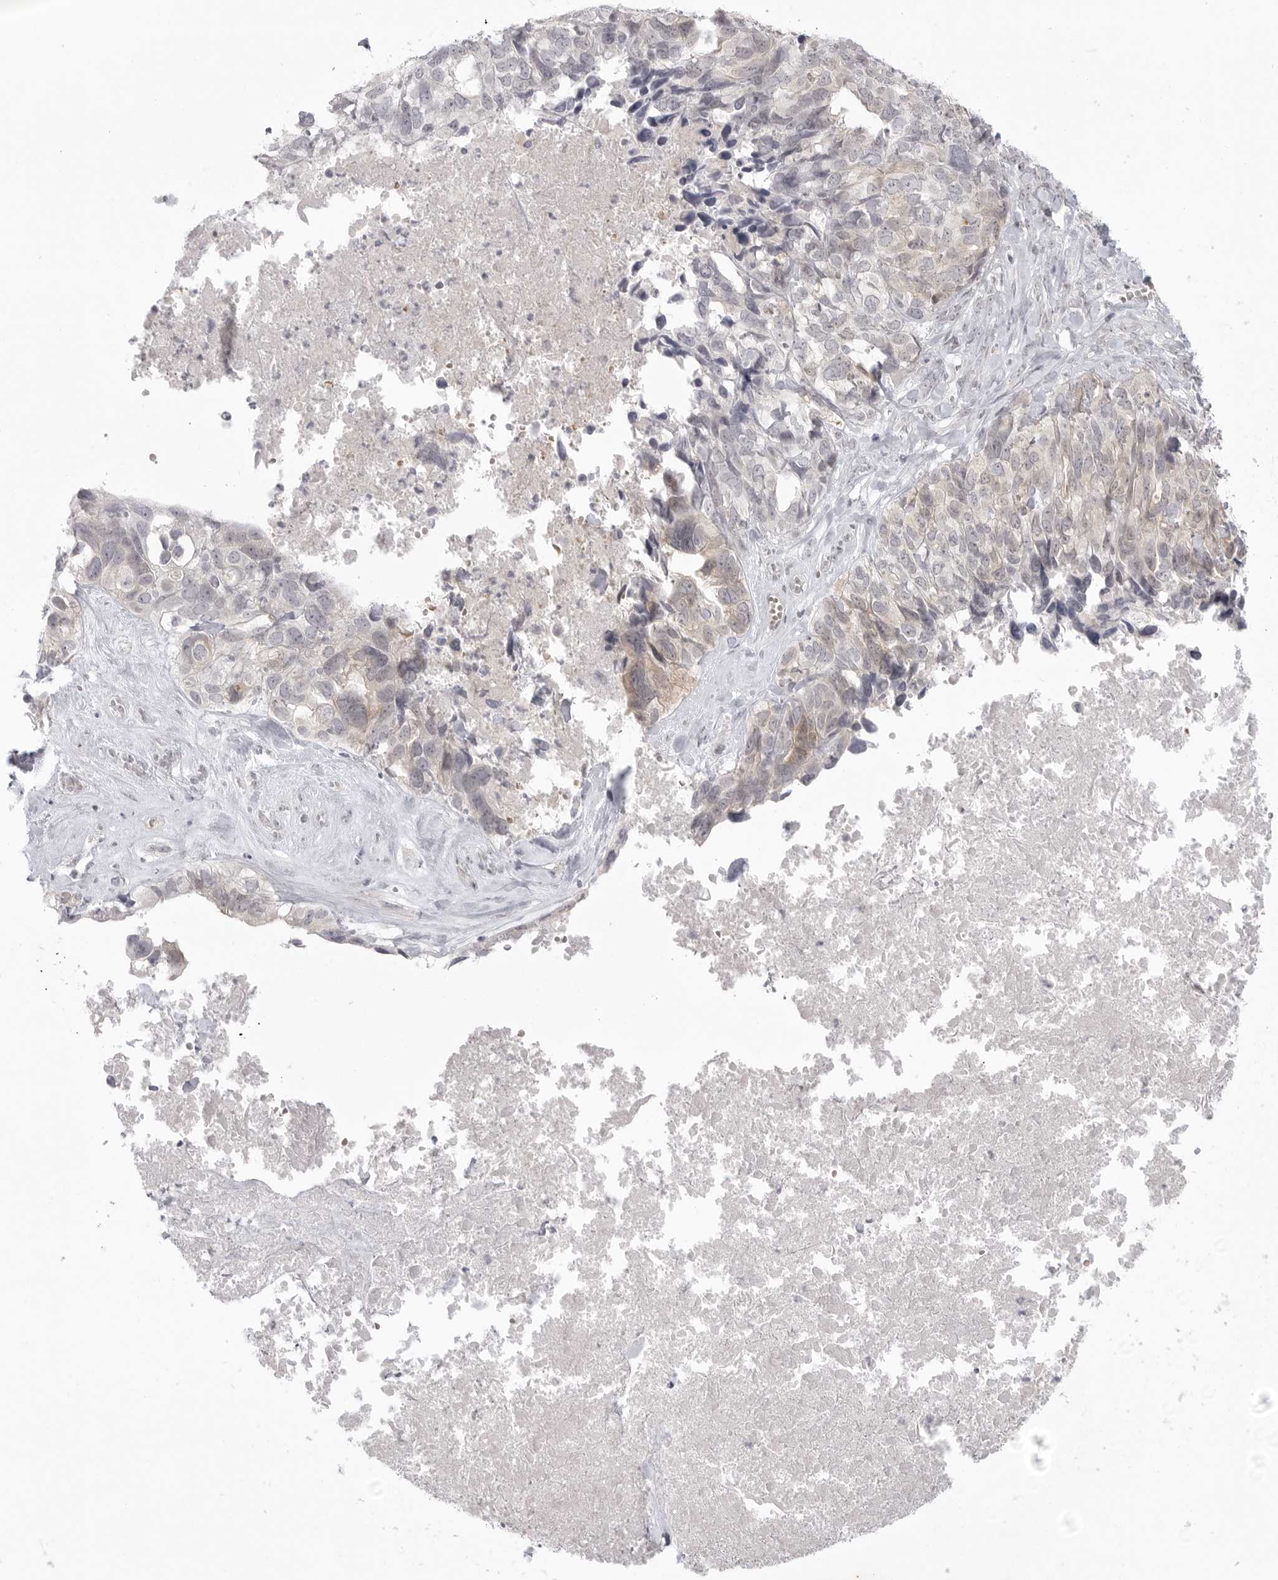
{"staining": {"intensity": "weak", "quantity": "25%-75%", "location": "cytoplasmic/membranous"}, "tissue": "ovarian cancer", "cell_type": "Tumor cells", "image_type": "cancer", "snomed": [{"axis": "morphology", "description": "Cystadenocarcinoma, serous, NOS"}, {"axis": "topography", "description": "Ovary"}], "caption": "Ovarian serous cystadenocarcinoma was stained to show a protein in brown. There is low levels of weak cytoplasmic/membranous expression in approximately 25%-75% of tumor cells. (DAB IHC, brown staining for protein, blue staining for nuclei).", "gene": "TCTN3", "patient": {"sex": "female", "age": 79}}